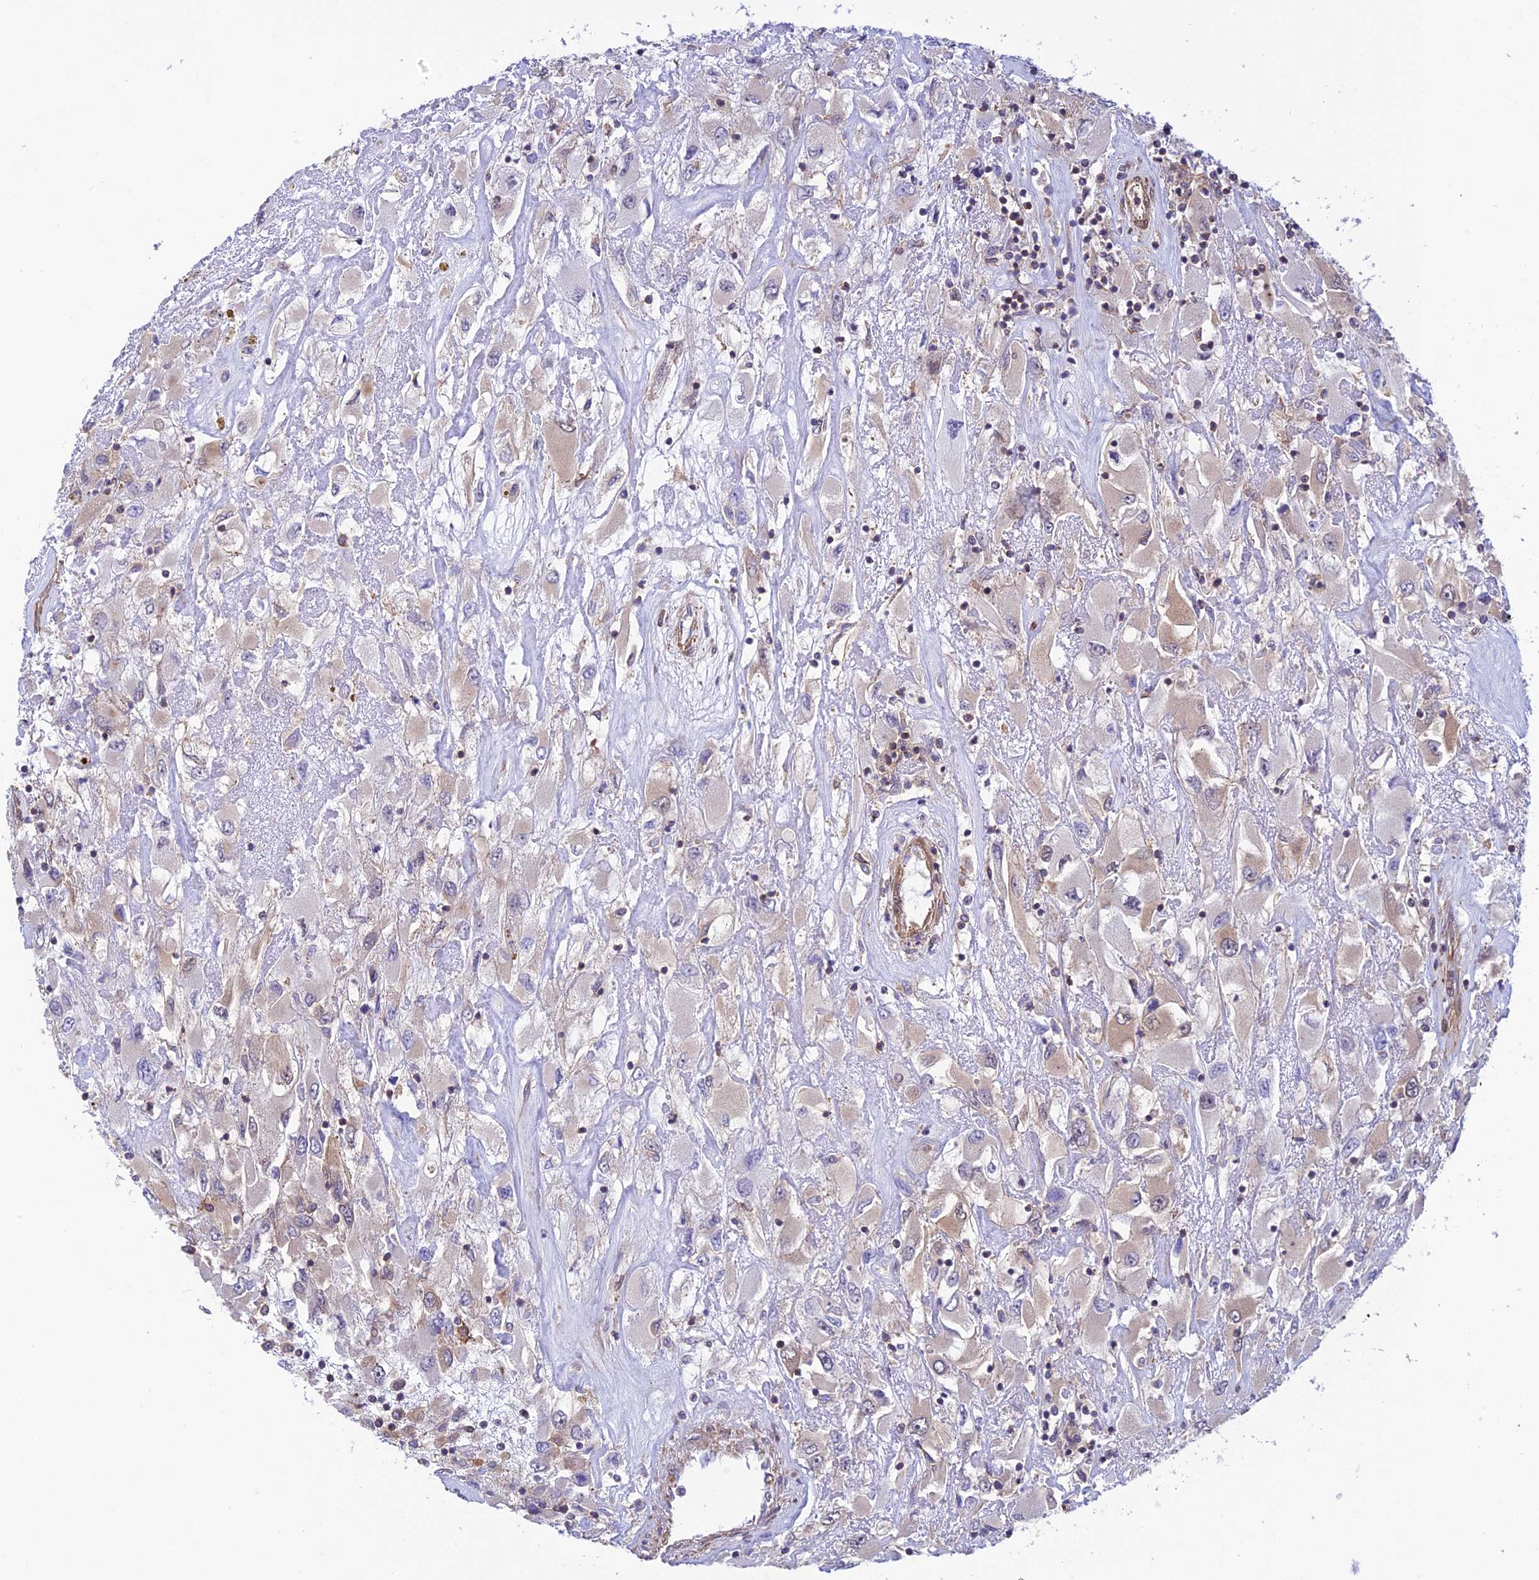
{"staining": {"intensity": "negative", "quantity": "none", "location": "none"}, "tissue": "renal cancer", "cell_type": "Tumor cells", "image_type": "cancer", "snomed": [{"axis": "morphology", "description": "Adenocarcinoma, NOS"}, {"axis": "topography", "description": "Kidney"}], "caption": "Immunohistochemistry (IHC) of renal cancer shows no expression in tumor cells. (Stains: DAB immunohistochemistry (IHC) with hematoxylin counter stain, Microscopy: brightfield microscopy at high magnification).", "gene": "EVI5L", "patient": {"sex": "female", "age": 52}}